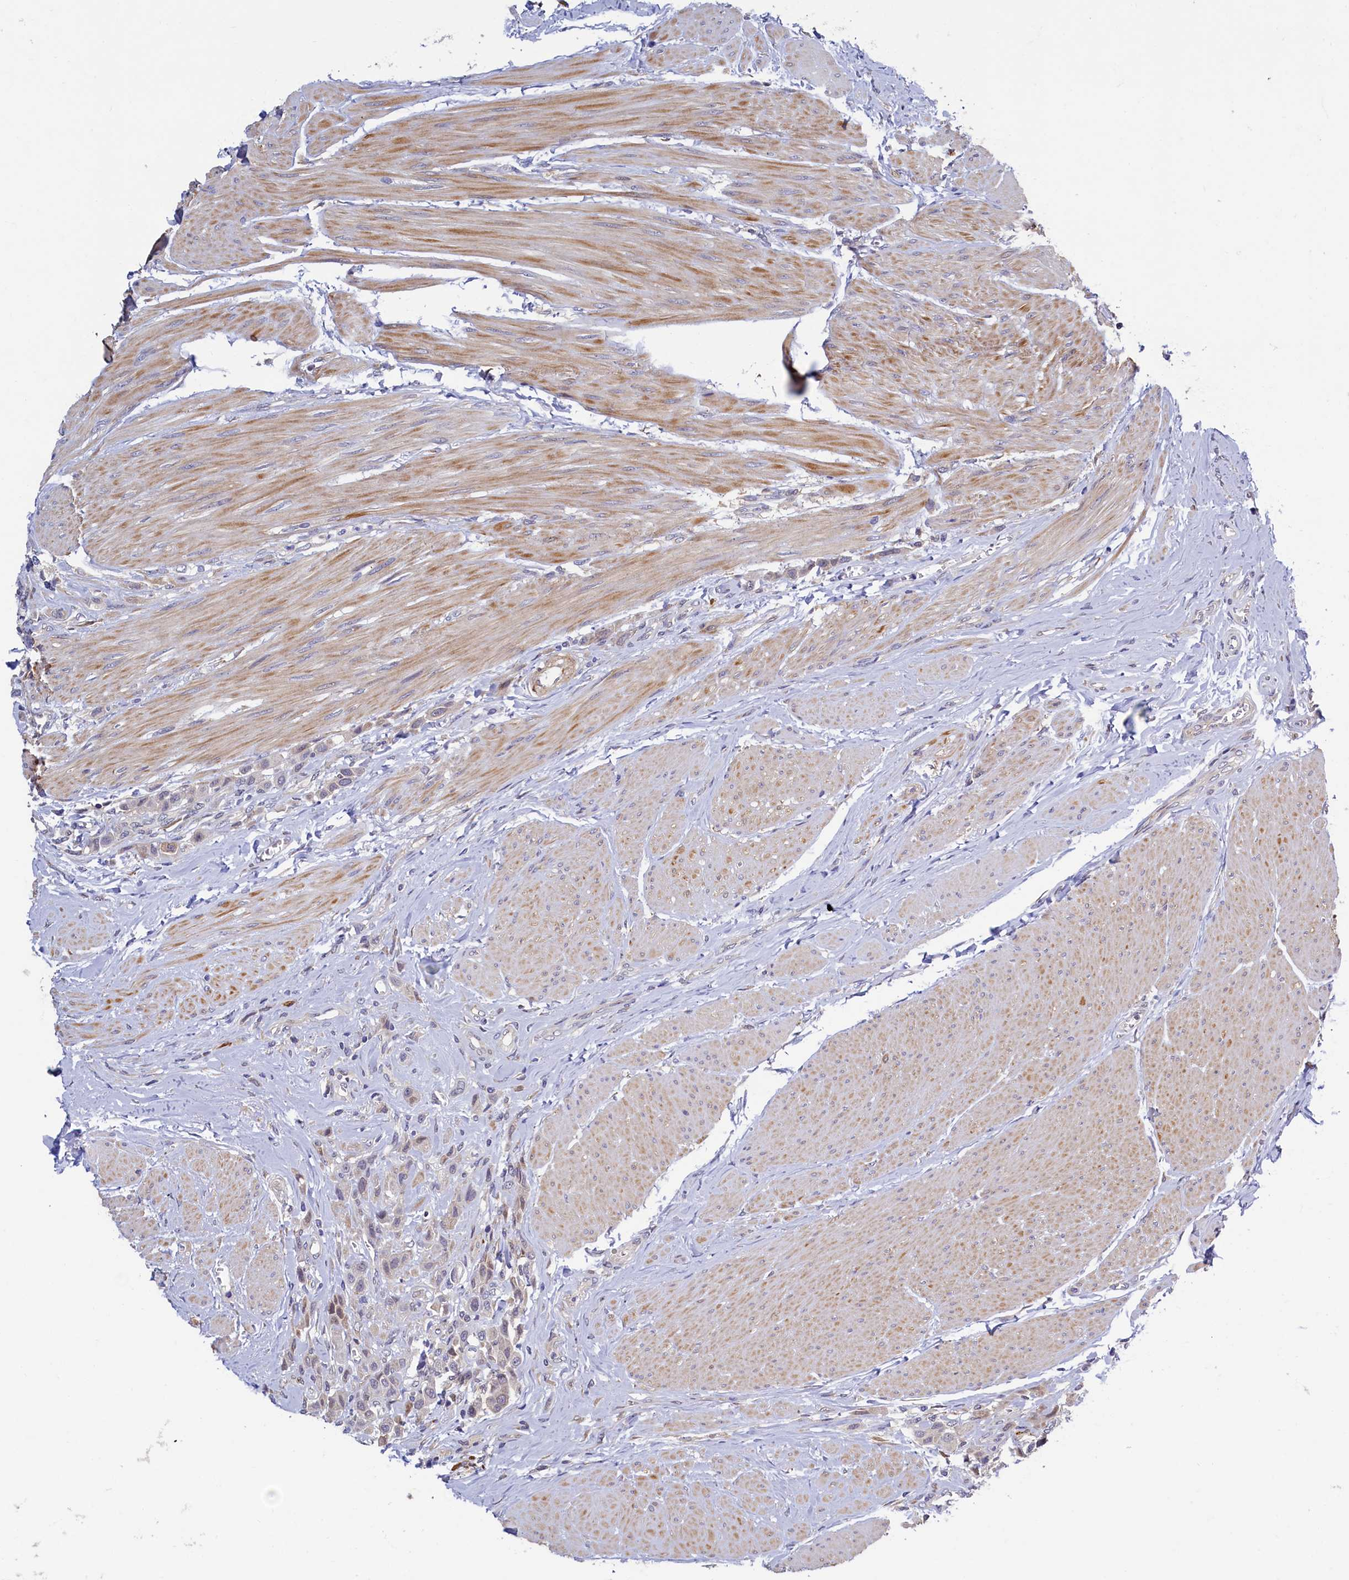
{"staining": {"intensity": "negative", "quantity": "none", "location": "none"}, "tissue": "urothelial cancer", "cell_type": "Tumor cells", "image_type": "cancer", "snomed": [{"axis": "morphology", "description": "Urothelial carcinoma, High grade"}, {"axis": "topography", "description": "Urinary bladder"}], "caption": "Tumor cells show no significant positivity in urothelial cancer.", "gene": "SLC16A14", "patient": {"sex": "male", "age": 50}}